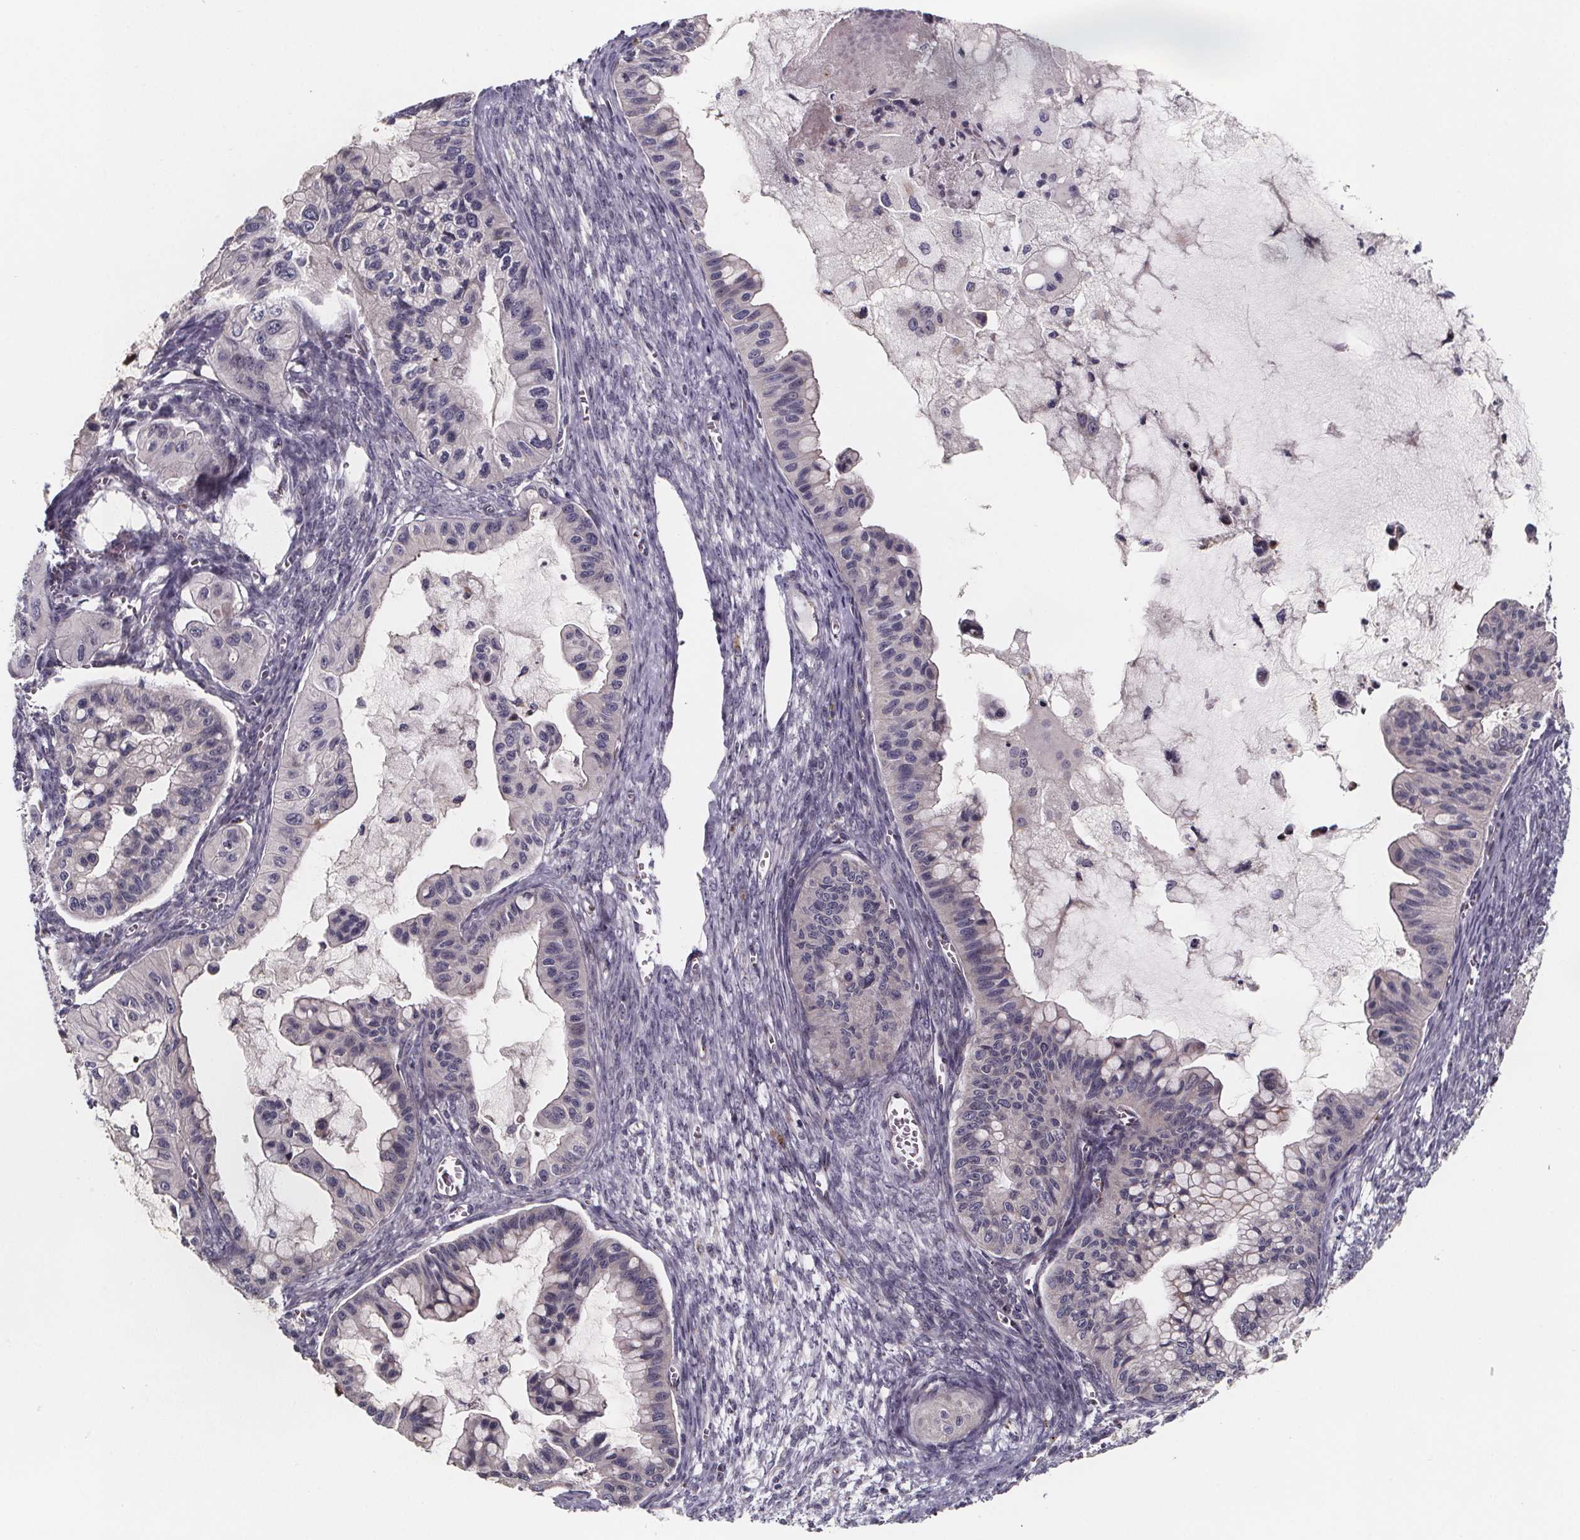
{"staining": {"intensity": "negative", "quantity": "none", "location": "none"}, "tissue": "ovarian cancer", "cell_type": "Tumor cells", "image_type": "cancer", "snomed": [{"axis": "morphology", "description": "Cystadenocarcinoma, mucinous, NOS"}, {"axis": "topography", "description": "Ovary"}], "caption": "High magnification brightfield microscopy of ovarian cancer stained with DAB (3,3'-diaminobenzidine) (brown) and counterstained with hematoxylin (blue): tumor cells show no significant expression. (DAB IHC visualized using brightfield microscopy, high magnification).", "gene": "NDST1", "patient": {"sex": "female", "age": 72}}